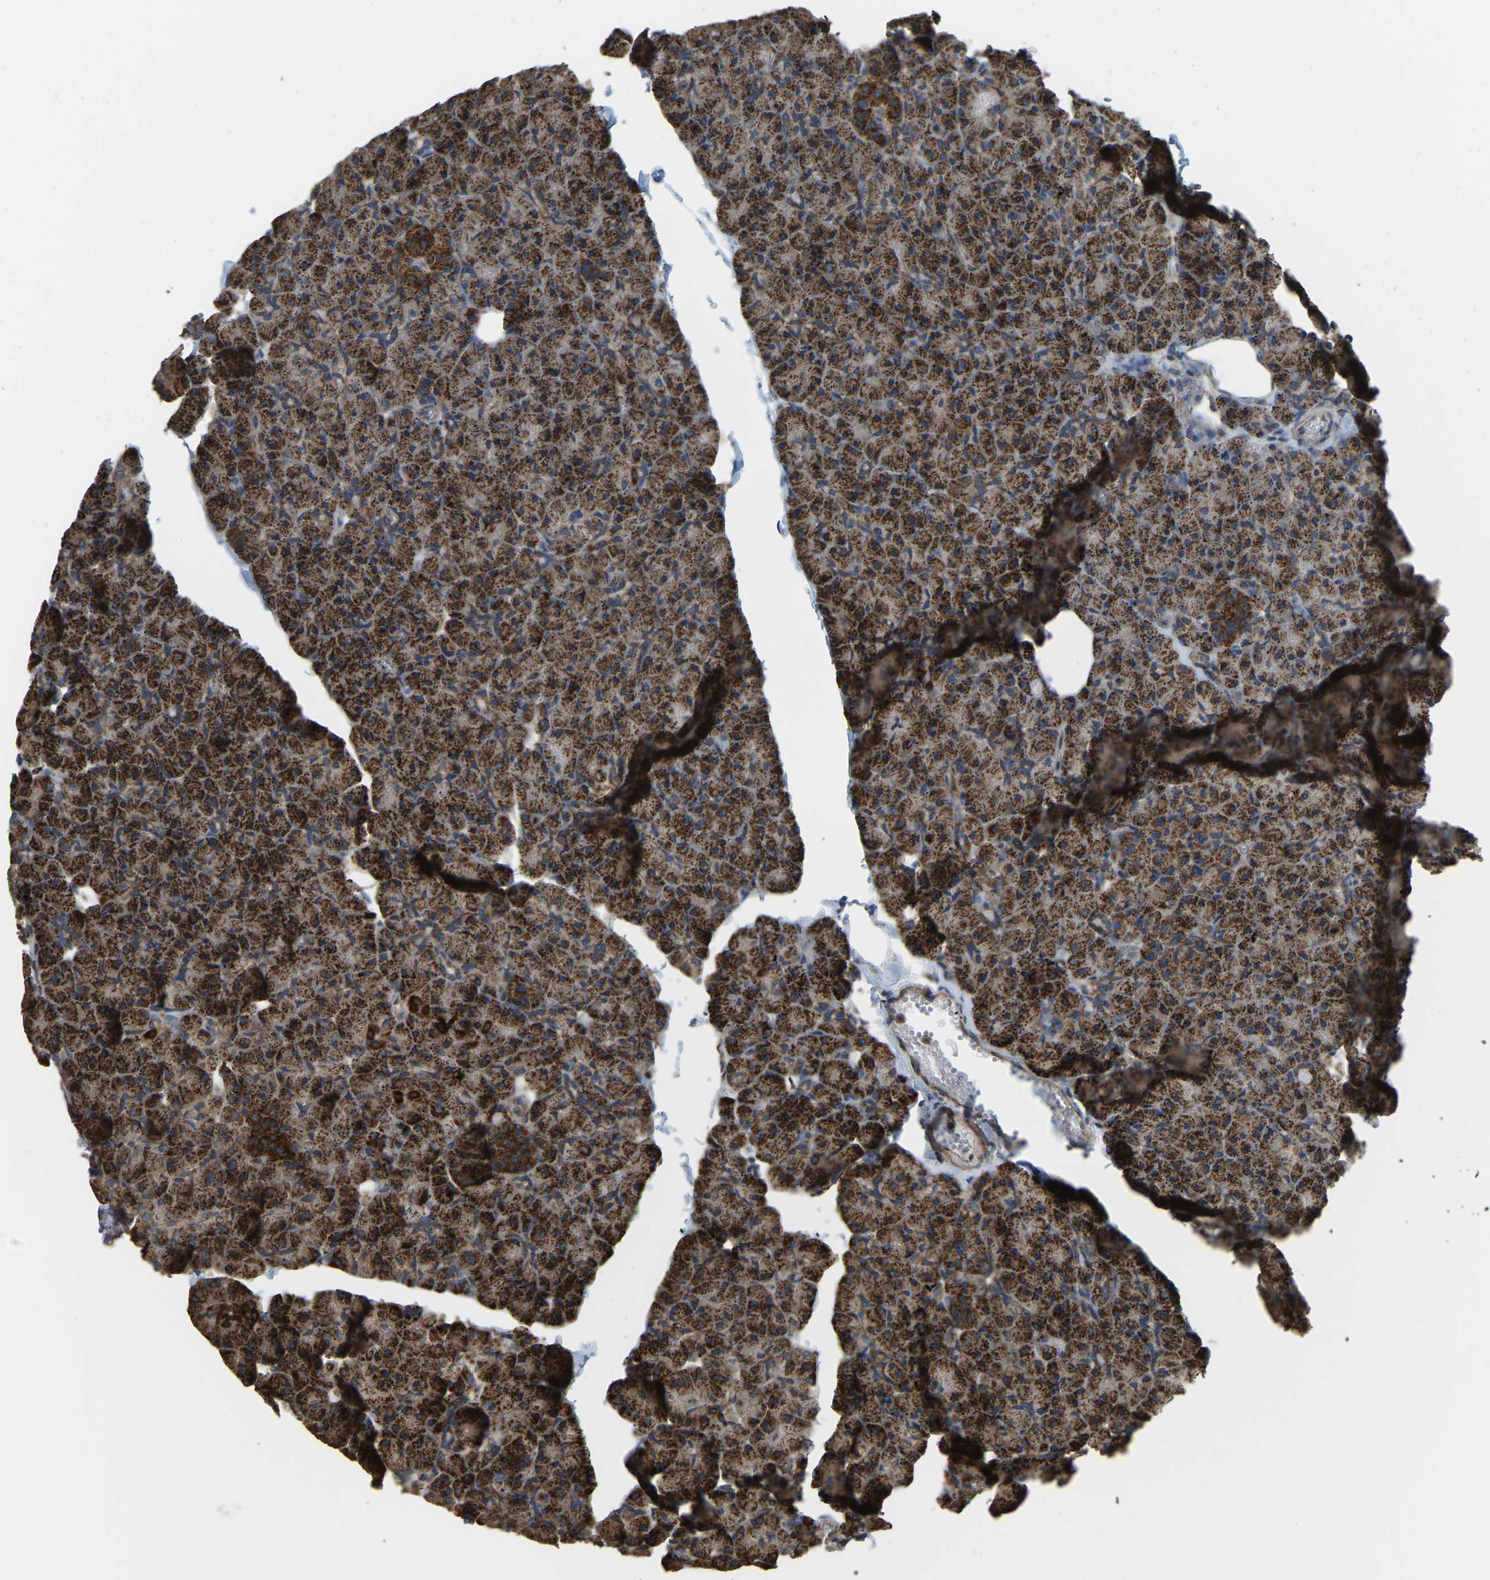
{"staining": {"intensity": "strong", "quantity": ">75%", "location": "cytoplasmic/membranous"}, "tissue": "pancreas", "cell_type": "Exocrine glandular cells", "image_type": "normal", "snomed": [{"axis": "morphology", "description": "Normal tissue, NOS"}, {"axis": "topography", "description": "Pancreas"}], "caption": "A micrograph of pancreas stained for a protein shows strong cytoplasmic/membranous brown staining in exocrine glandular cells. The protein of interest is stained brown, and the nuclei are stained in blue (DAB IHC with brightfield microscopy, high magnification).", "gene": "PSMD7", "patient": {"sex": "male", "age": 35}}